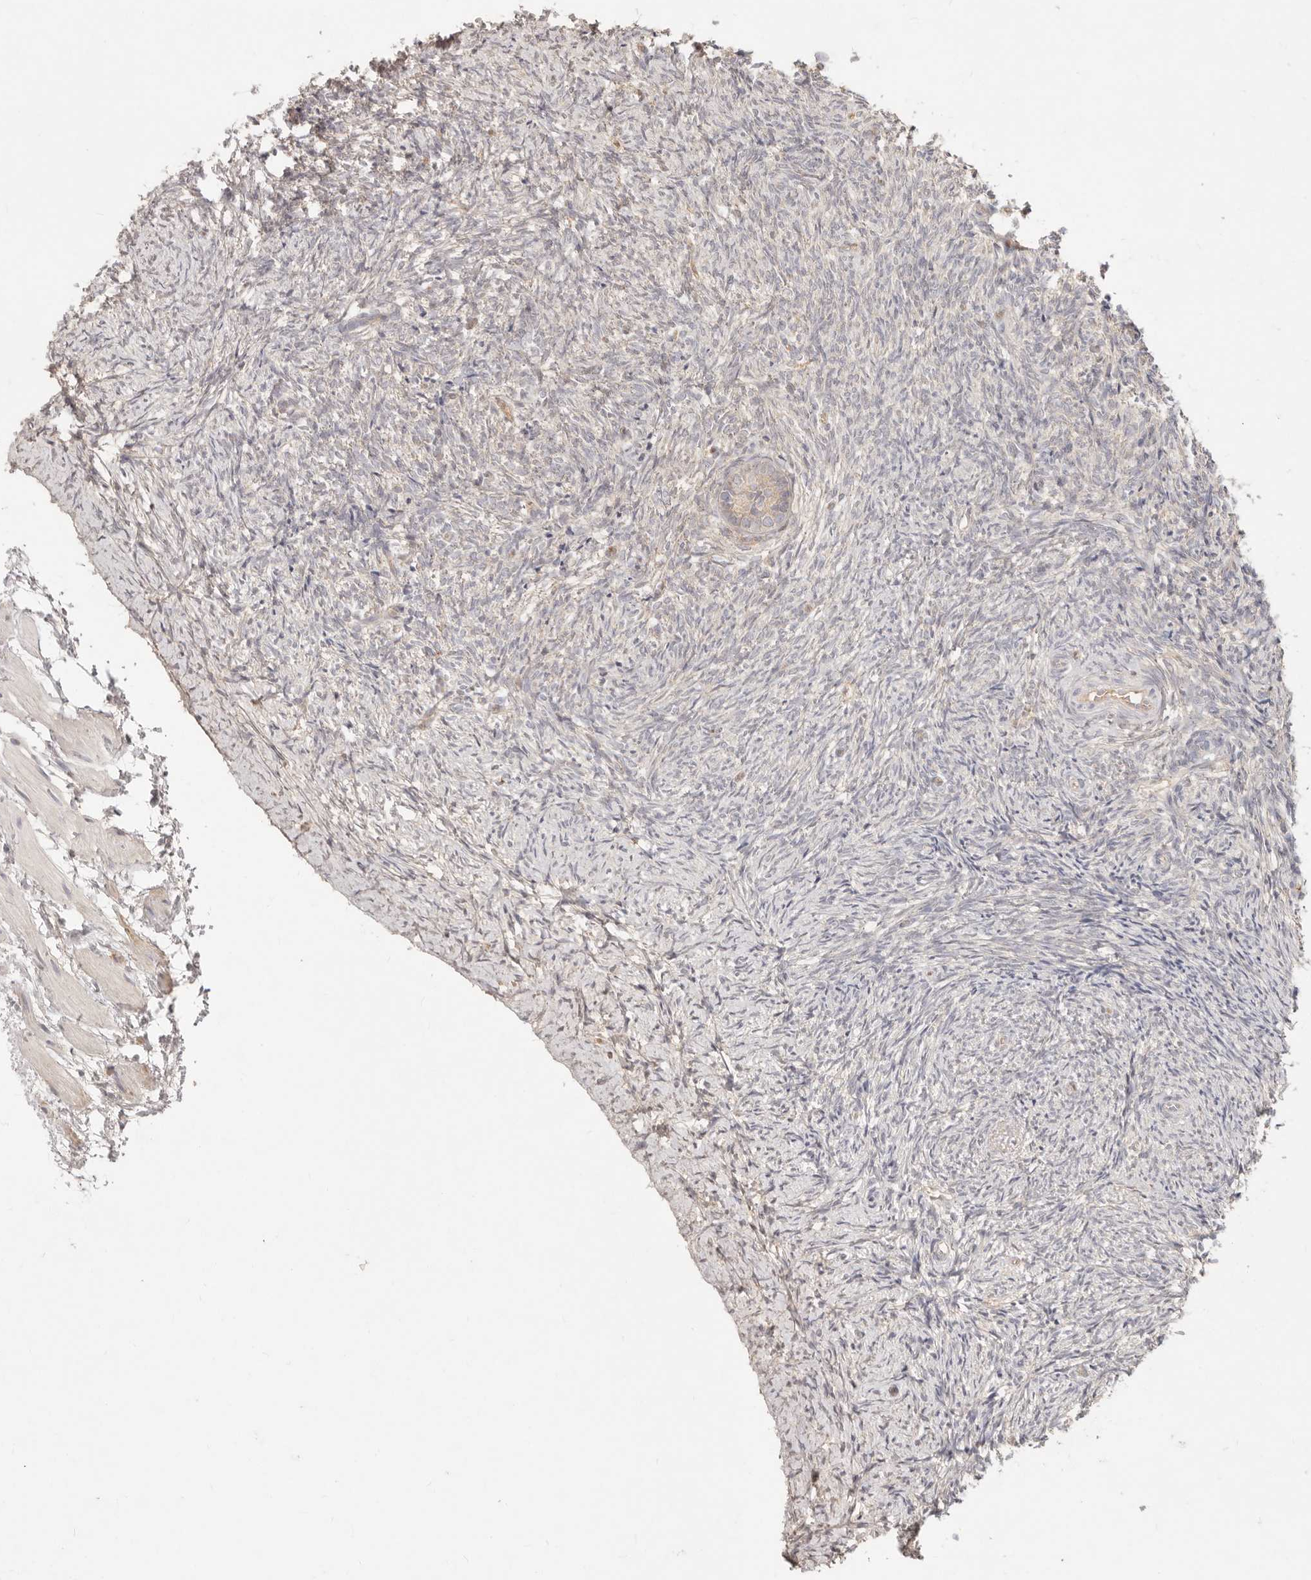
{"staining": {"intensity": "weak", "quantity": ">75%", "location": "cytoplasmic/membranous"}, "tissue": "ovary", "cell_type": "Follicle cells", "image_type": "normal", "snomed": [{"axis": "morphology", "description": "Normal tissue, NOS"}, {"axis": "topography", "description": "Ovary"}], "caption": "A low amount of weak cytoplasmic/membranous expression is seen in about >75% of follicle cells in benign ovary.", "gene": "NECAP2", "patient": {"sex": "female", "age": 41}}